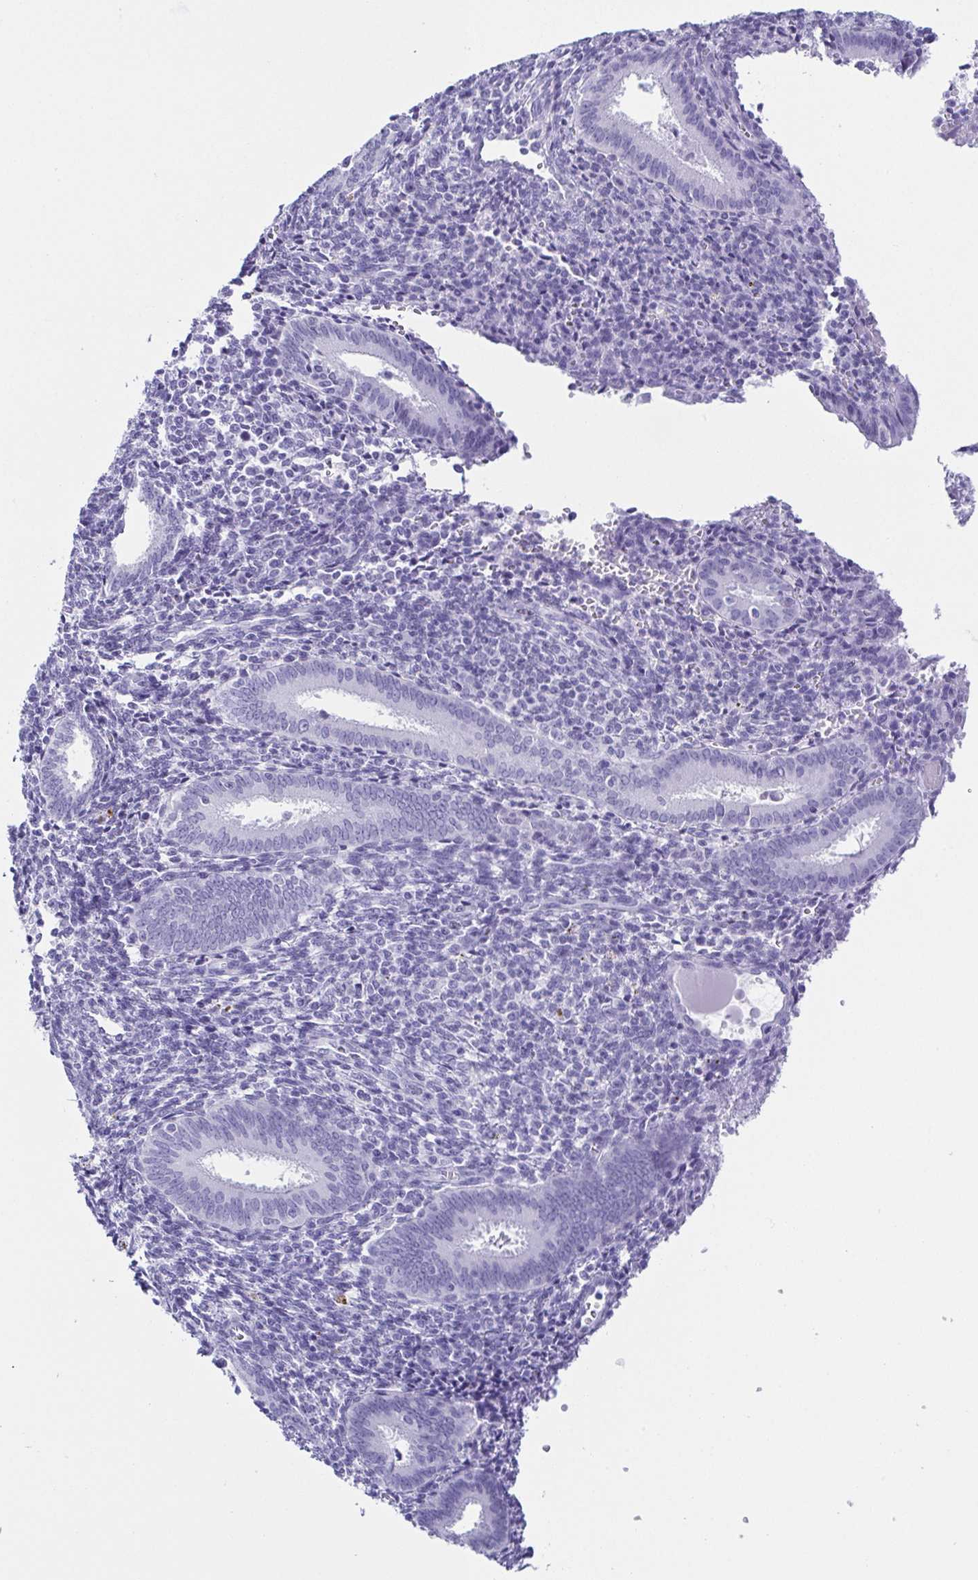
{"staining": {"intensity": "negative", "quantity": "none", "location": "none"}, "tissue": "endometrium", "cell_type": "Cells in endometrial stroma", "image_type": "normal", "snomed": [{"axis": "morphology", "description": "Normal tissue, NOS"}, {"axis": "topography", "description": "Endometrium"}], "caption": "Immunohistochemical staining of normal endometrium demonstrates no significant positivity in cells in endometrial stroma.", "gene": "CD164L2", "patient": {"sex": "female", "age": 41}}